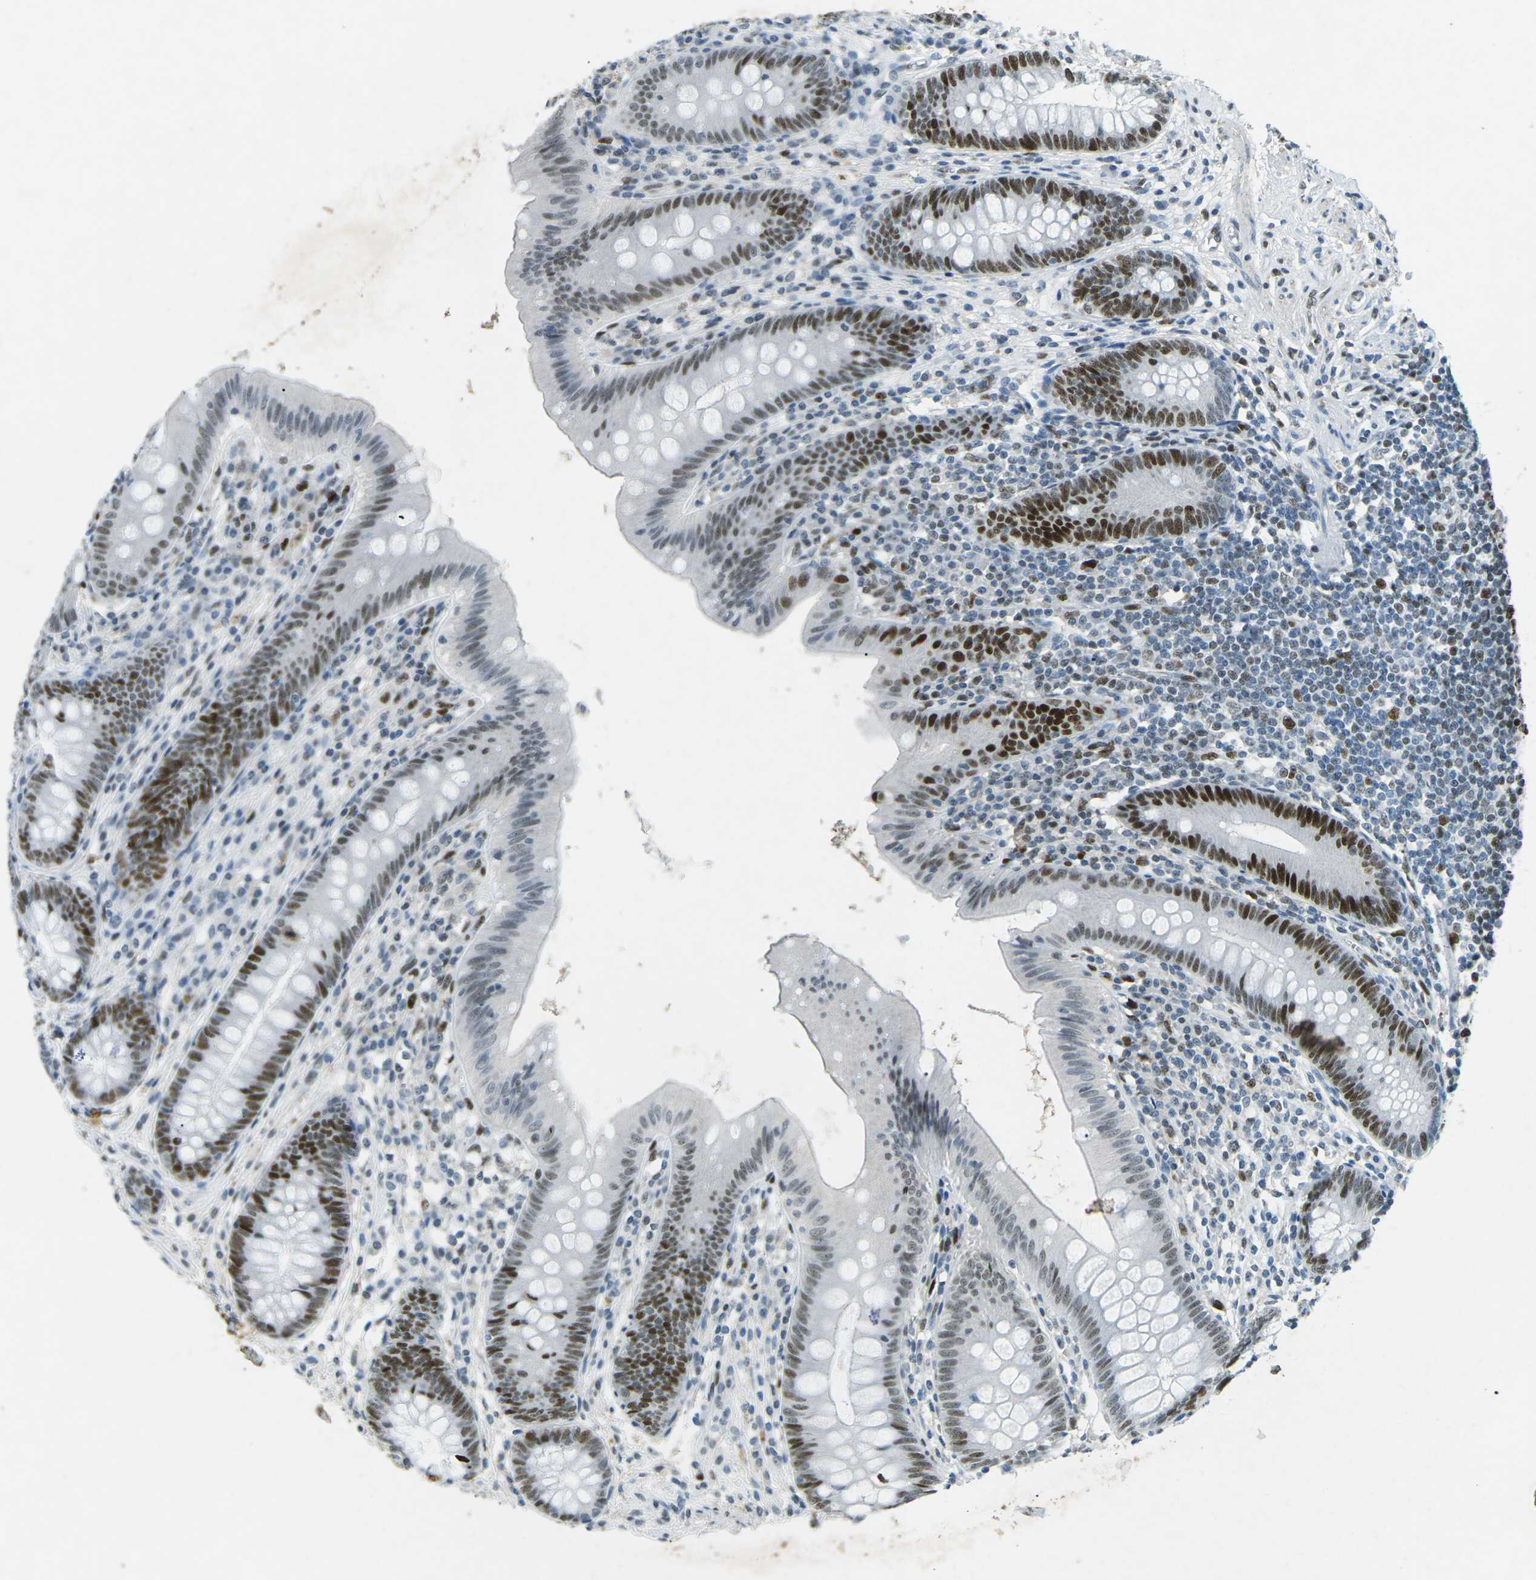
{"staining": {"intensity": "strong", "quantity": ">75%", "location": "nuclear"}, "tissue": "appendix", "cell_type": "Glandular cells", "image_type": "normal", "snomed": [{"axis": "morphology", "description": "Normal tissue, NOS"}, {"axis": "topography", "description": "Appendix"}], "caption": "Strong nuclear staining for a protein is identified in approximately >75% of glandular cells of benign appendix using IHC.", "gene": "RB1", "patient": {"sex": "male", "age": 56}}